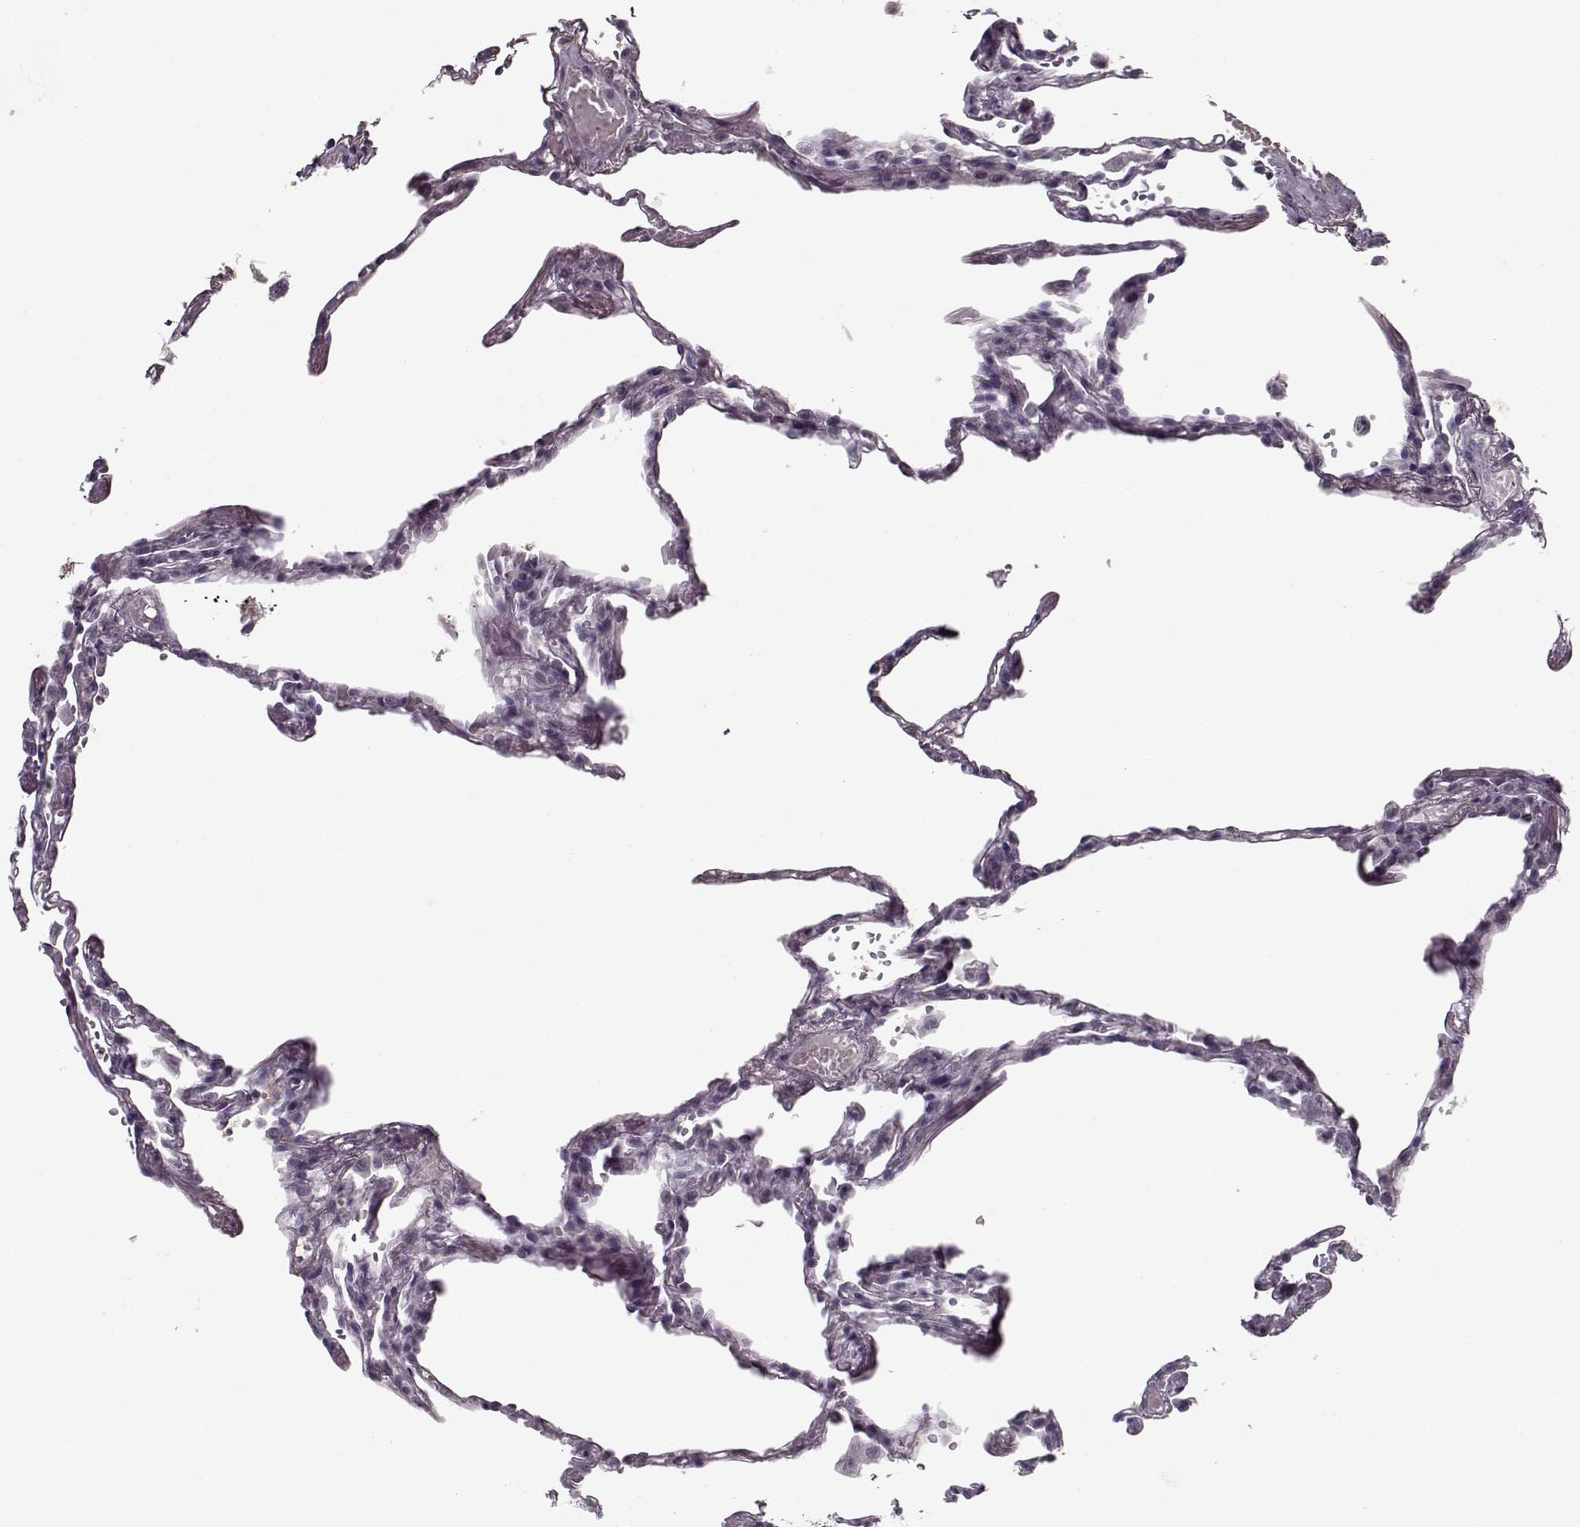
{"staining": {"intensity": "negative", "quantity": "none", "location": "none"}, "tissue": "lung", "cell_type": "Alveolar cells", "image_type": "normal", "snomed": [{"axis": "morphology", "description": "Normal tissue, NOS"}, {"axis": "topography", "description": "Lung"}], "caption": "A high-resolution micrograph shows immunohistochemistry (IHC) staining of normal lung, which demonstrates no significant positivity in alveolar cells. (DAB (3,3'-diaminobenzidine) immunohistochemistry, high magnification).", "gene": "DNAI3", "patient": {"sex": "male", "age": 78}}